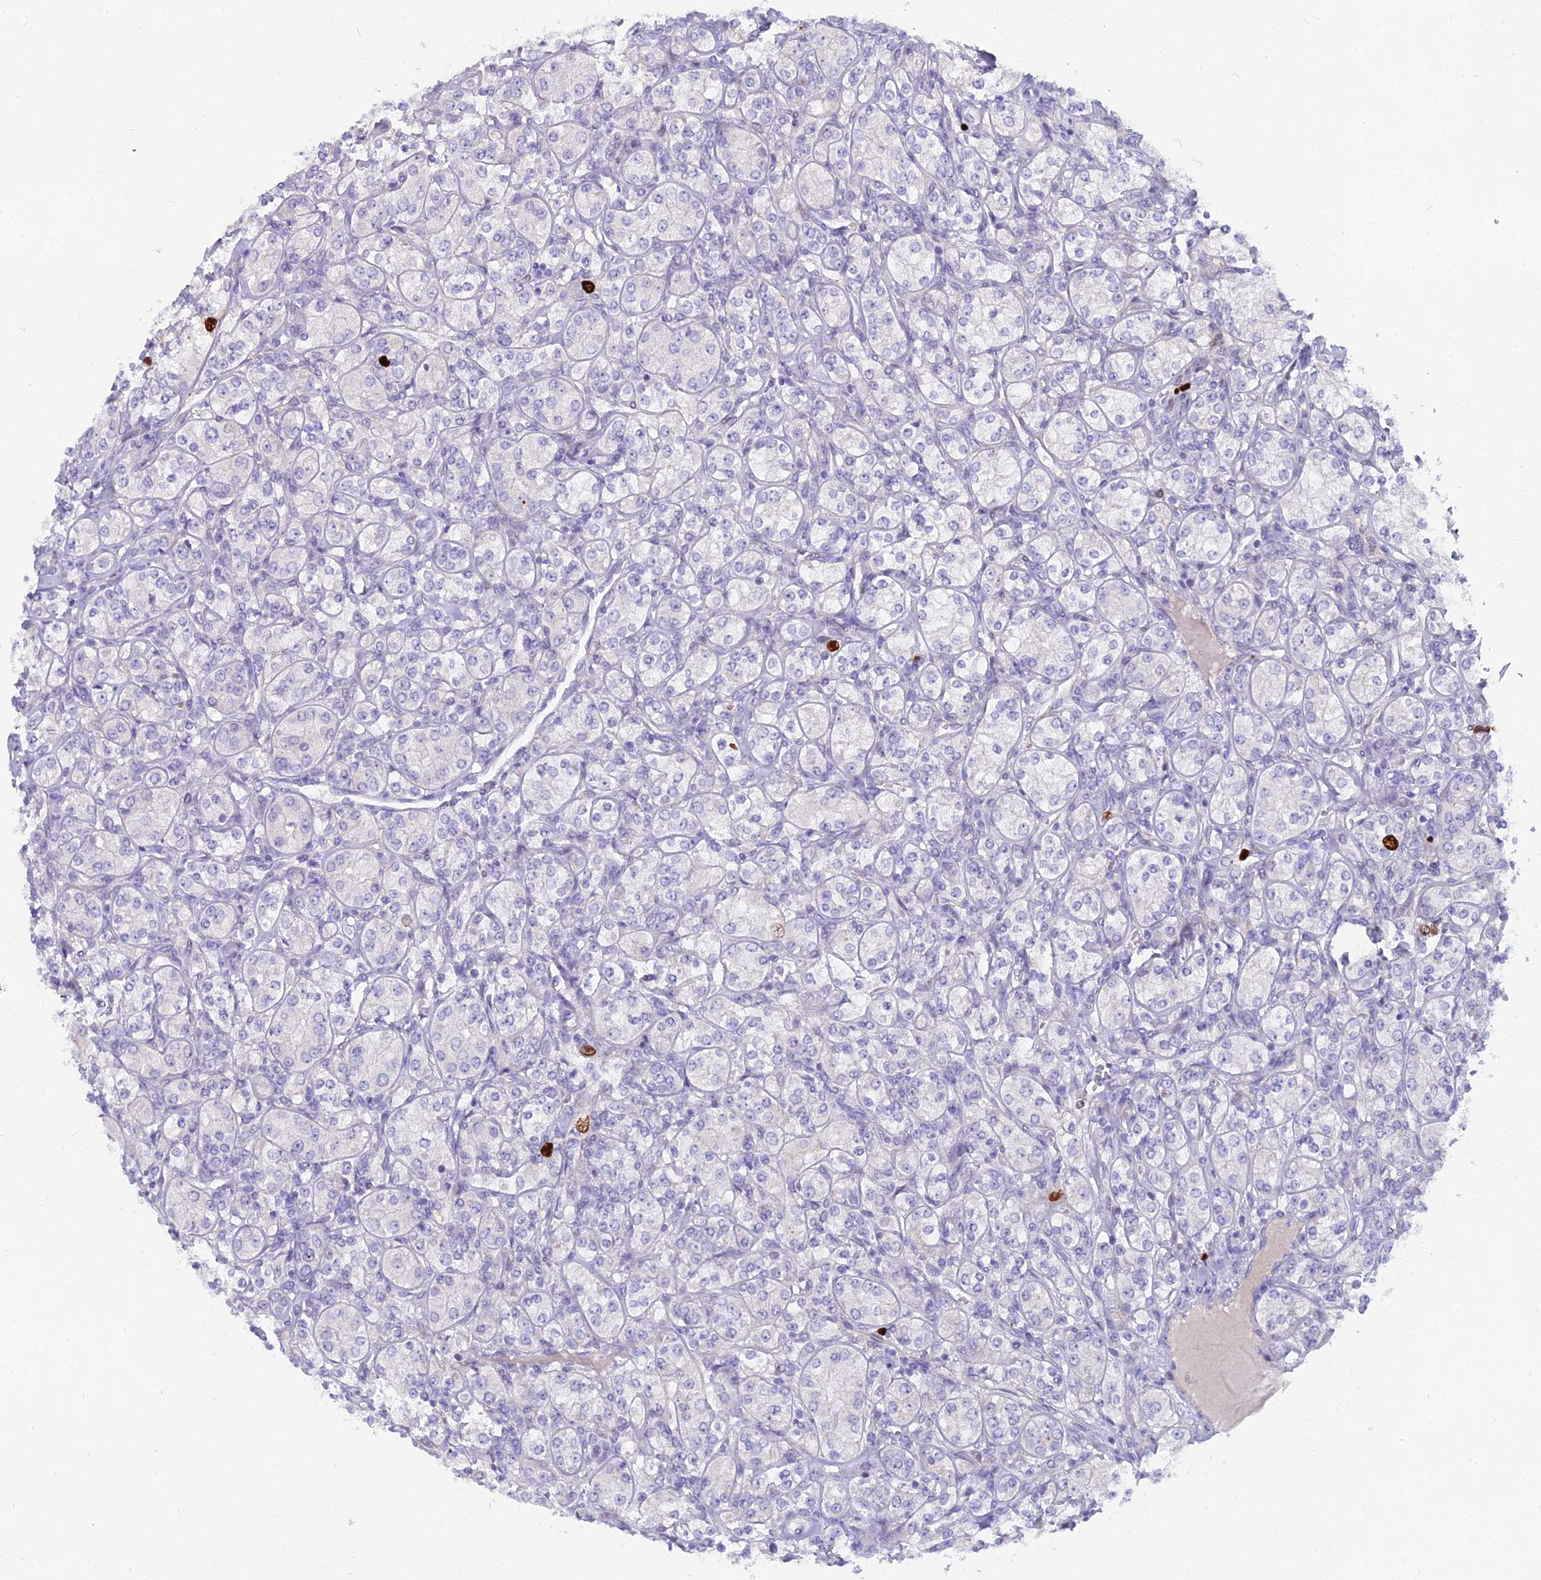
{"staining": {"intensity": "strong", "quantity": "<25%", "location": "nuclear"}, "tissue": "renal cancer", "cell_type": "Tumor cells", "image_type": "cancer", "snomed": [{"axis": "morphology", "description": "Adenocarcinoma, NOS"}, {"axis": "topography", "description": "Kidney"}], "caption": "A photomicrograph showing strong nuclear expression in approximately <25% of tumor cells in renal cancer, as visualized by brown immunohistochemical staining.", "gene": "NUSAP1", "patient": {"sex": "male", "age": 77}}